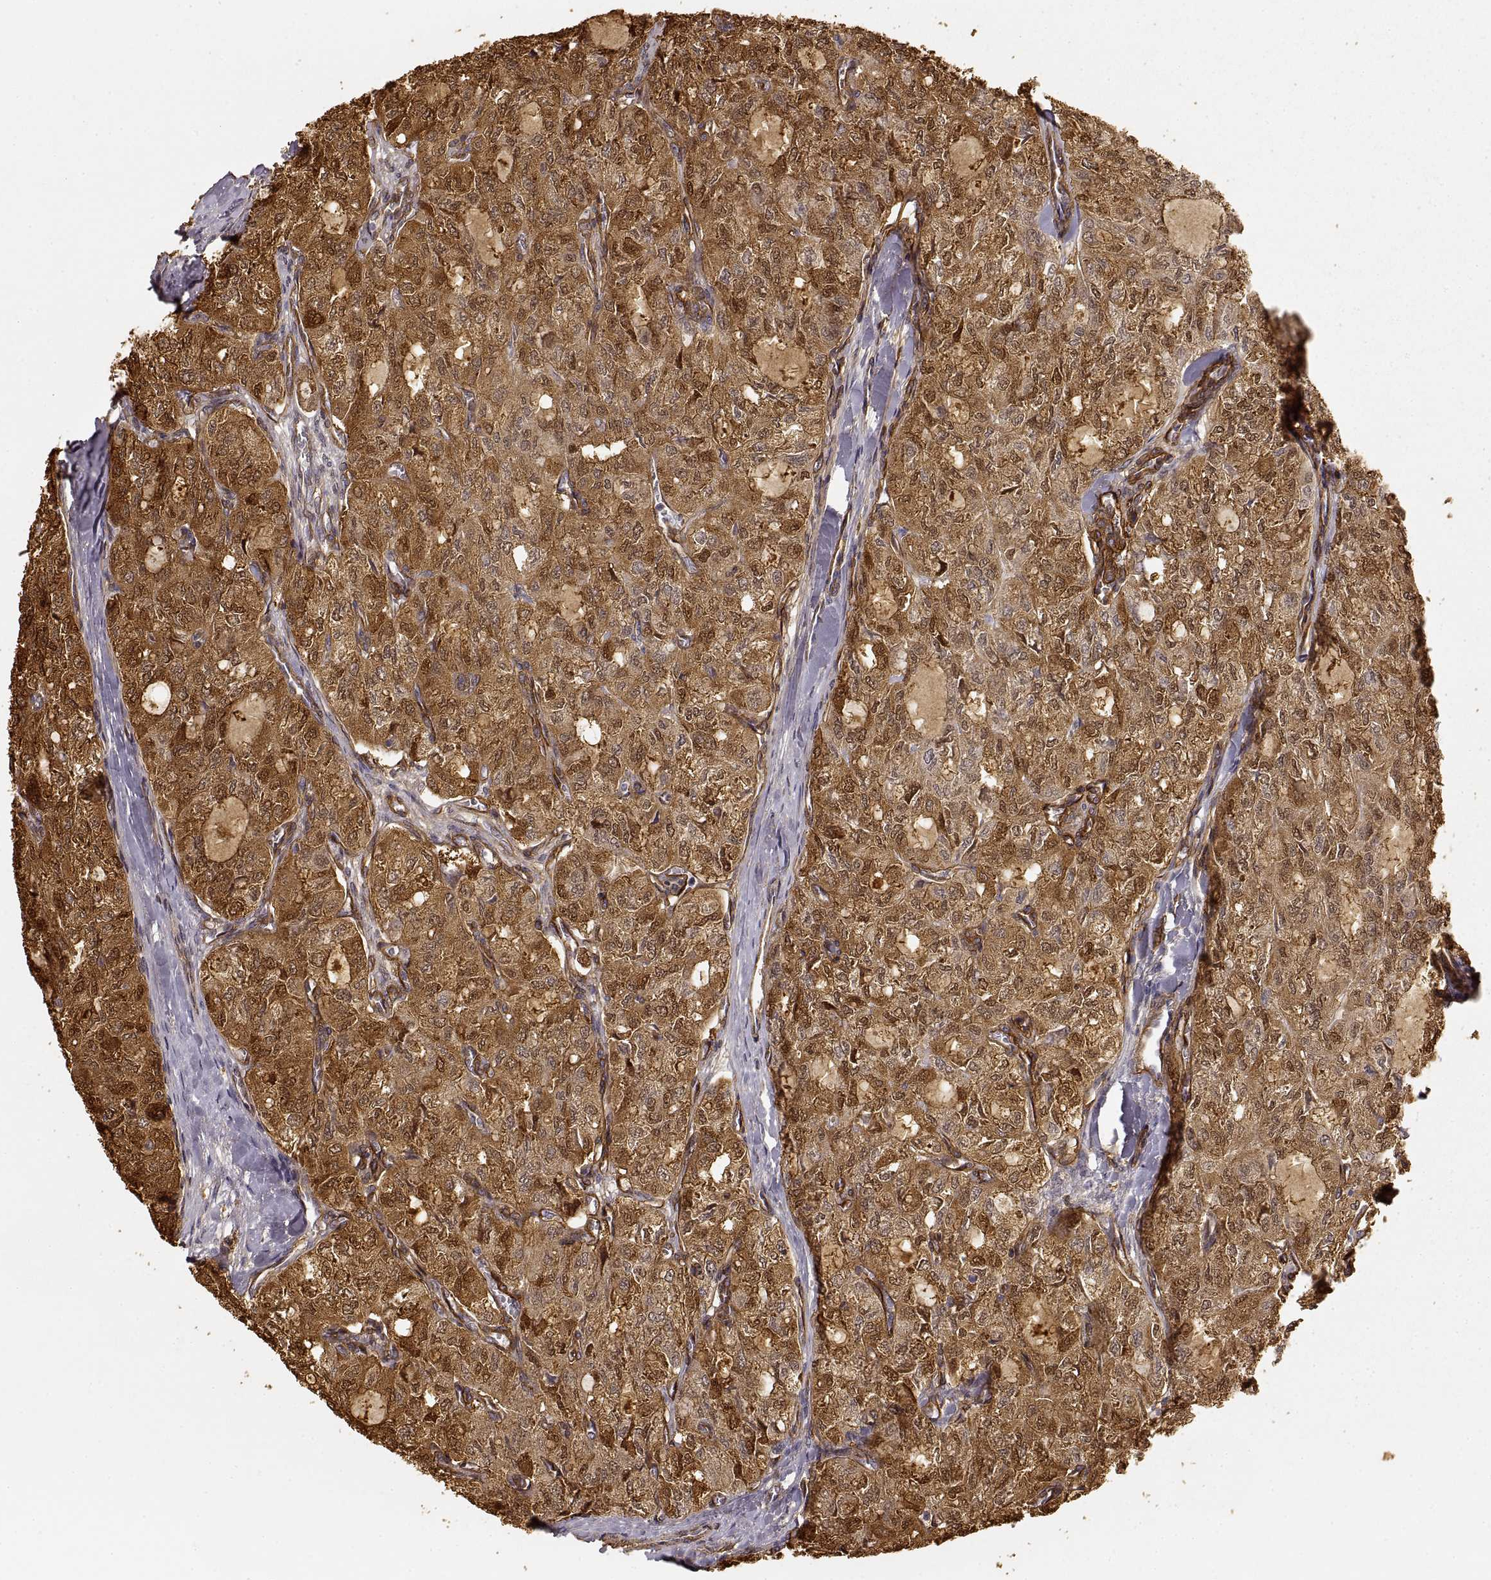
{"staining": {"intensity": "strong", "quantity": ">75%", "location": "cytoplasmic/membranous"}, "tissue": "thyroid cancer", "cell_type": "Tumor cells", "image_type": "cancer", "snomed": [{"axis": "morphology", "description": "Follicular adenoma carcinoma, NOS"}, {"axis": "topography", "description": "Thyroid gland"}], "caption": "Immunohistochemistry of thyroid cancer shows high levels of strong cytoplasmic/membranous positivity in about >75% of tumor cells. Using DAB (3,3'-diaminobenzidine) (brown) and hematoxylin (blue) stains, captured at high magnification using brightfield microscopy.", "gene": "LAMA4", "patient": {"sex": "male", "age": 75}}